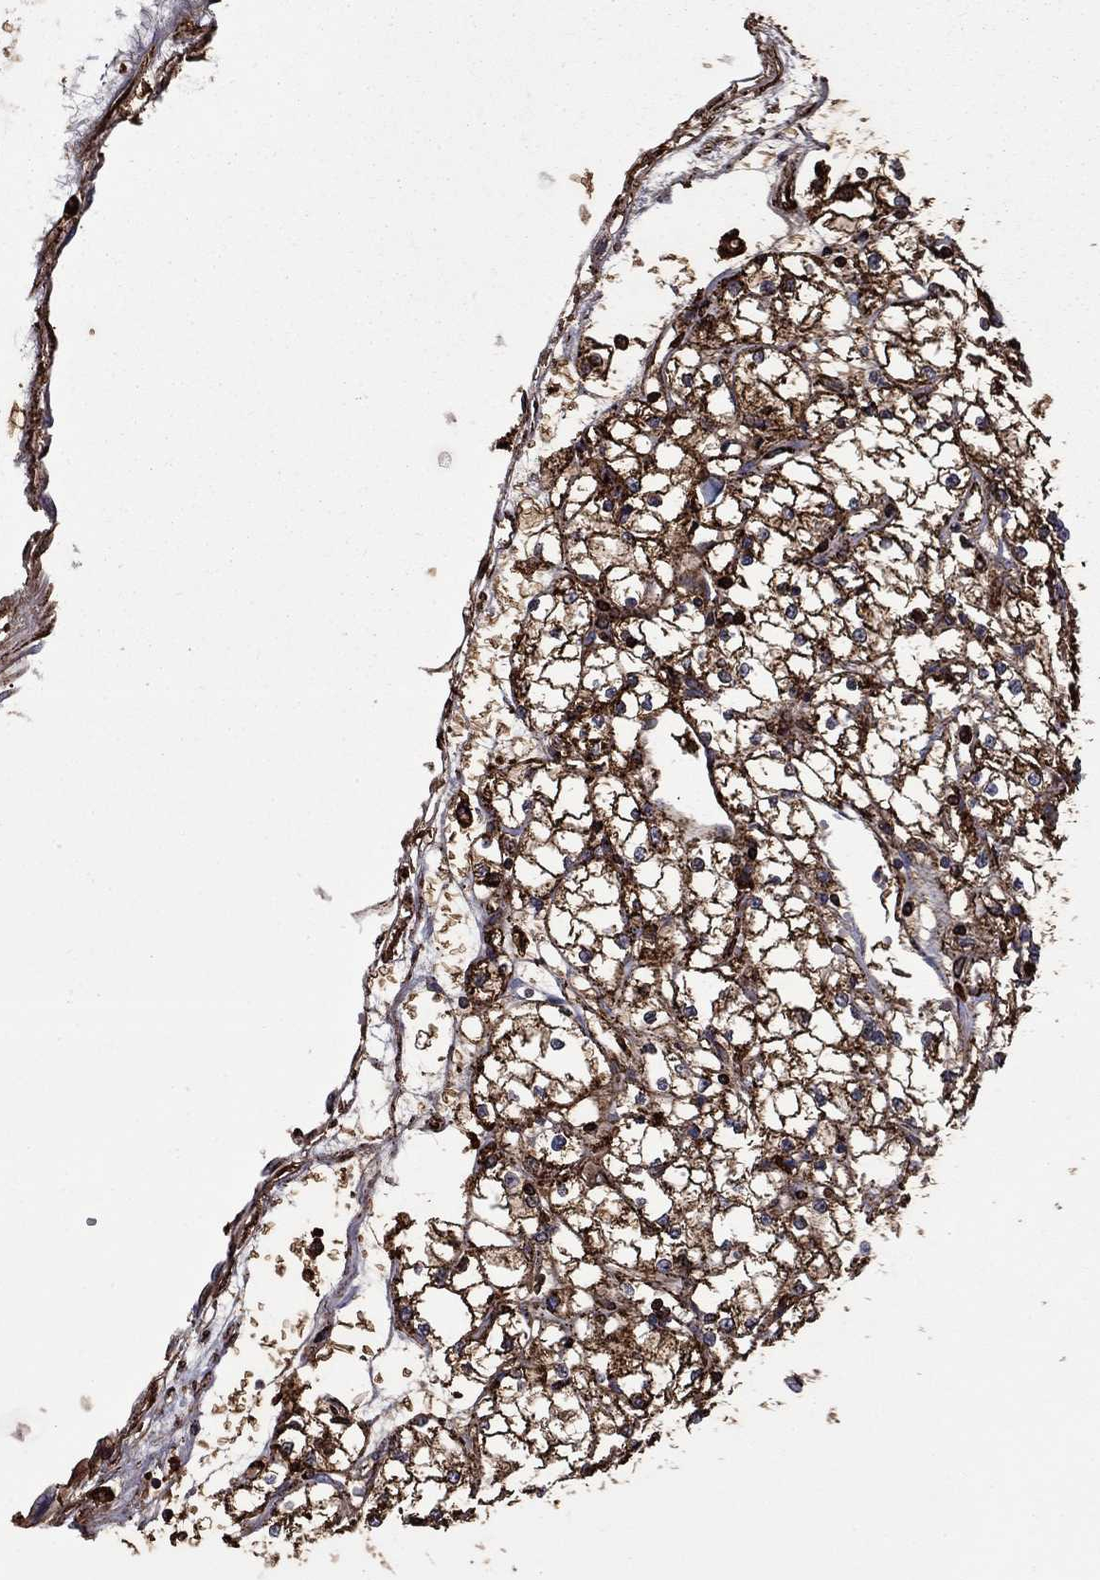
{"staining": {"intensity": "strong", "quantity": ">75%", "location": "cytoplasmic/membranous"}, "tissue": "renal cancer", "cell_type": "Tumor cells", "image_type": "cancer", "snomed": [{"axis": "morphology", "description": "Adenocarcinoma, NOS"}, {"axis": "topography", "description": "Kidney"}], "caption": "A brown stain labels strong cytoplasmic/membranous staining of a protein in human renal adenocarcinoma tumor cells. (brown staining indicates protein expression, while blue staining denotes nuclei).", "gene": "PLAU", "patient": {"sex": "male", "age": 67}}